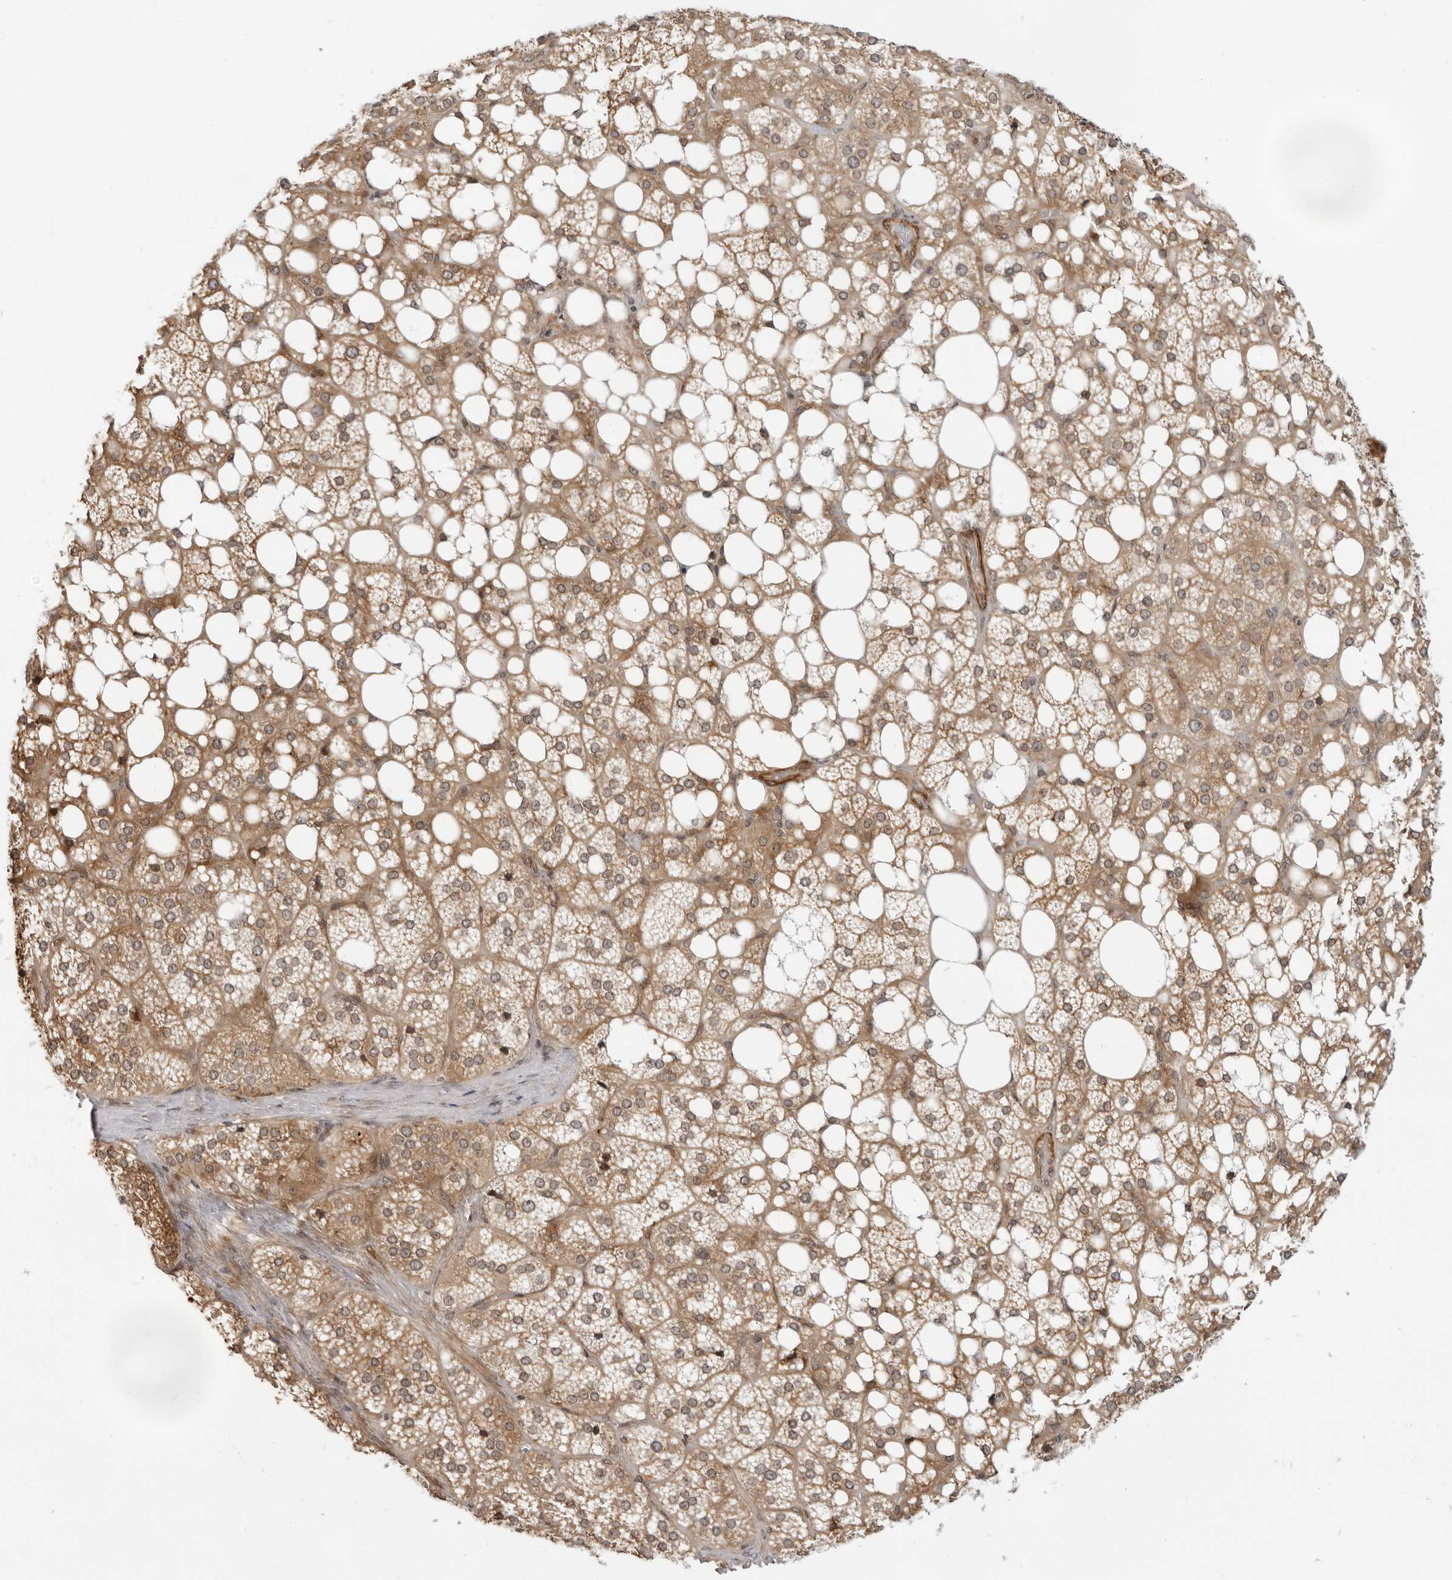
{"staining": {"intensity": "moderate", "quantity": ">75%", "location": "cytoplasmic/membranous"}, "tissue": "adrenal gland", "cell_type": "Glandular cells", "image_type": "normal", "snomed": [{"axis": "morphology", "description": "Normal tissue, NOS"}, {"axis": "topography", "description": "Adrenal gland"}], "caption": "Adrenal gland stained with DAB (3,3'-diaminobenzidine) IHC shows medium levels of moderate cytoplasmic/membranous positivity in approximately >75% of glandular cells.", "gene": "SRGAP2", "patient": {"sex": "female", "age": 59}}